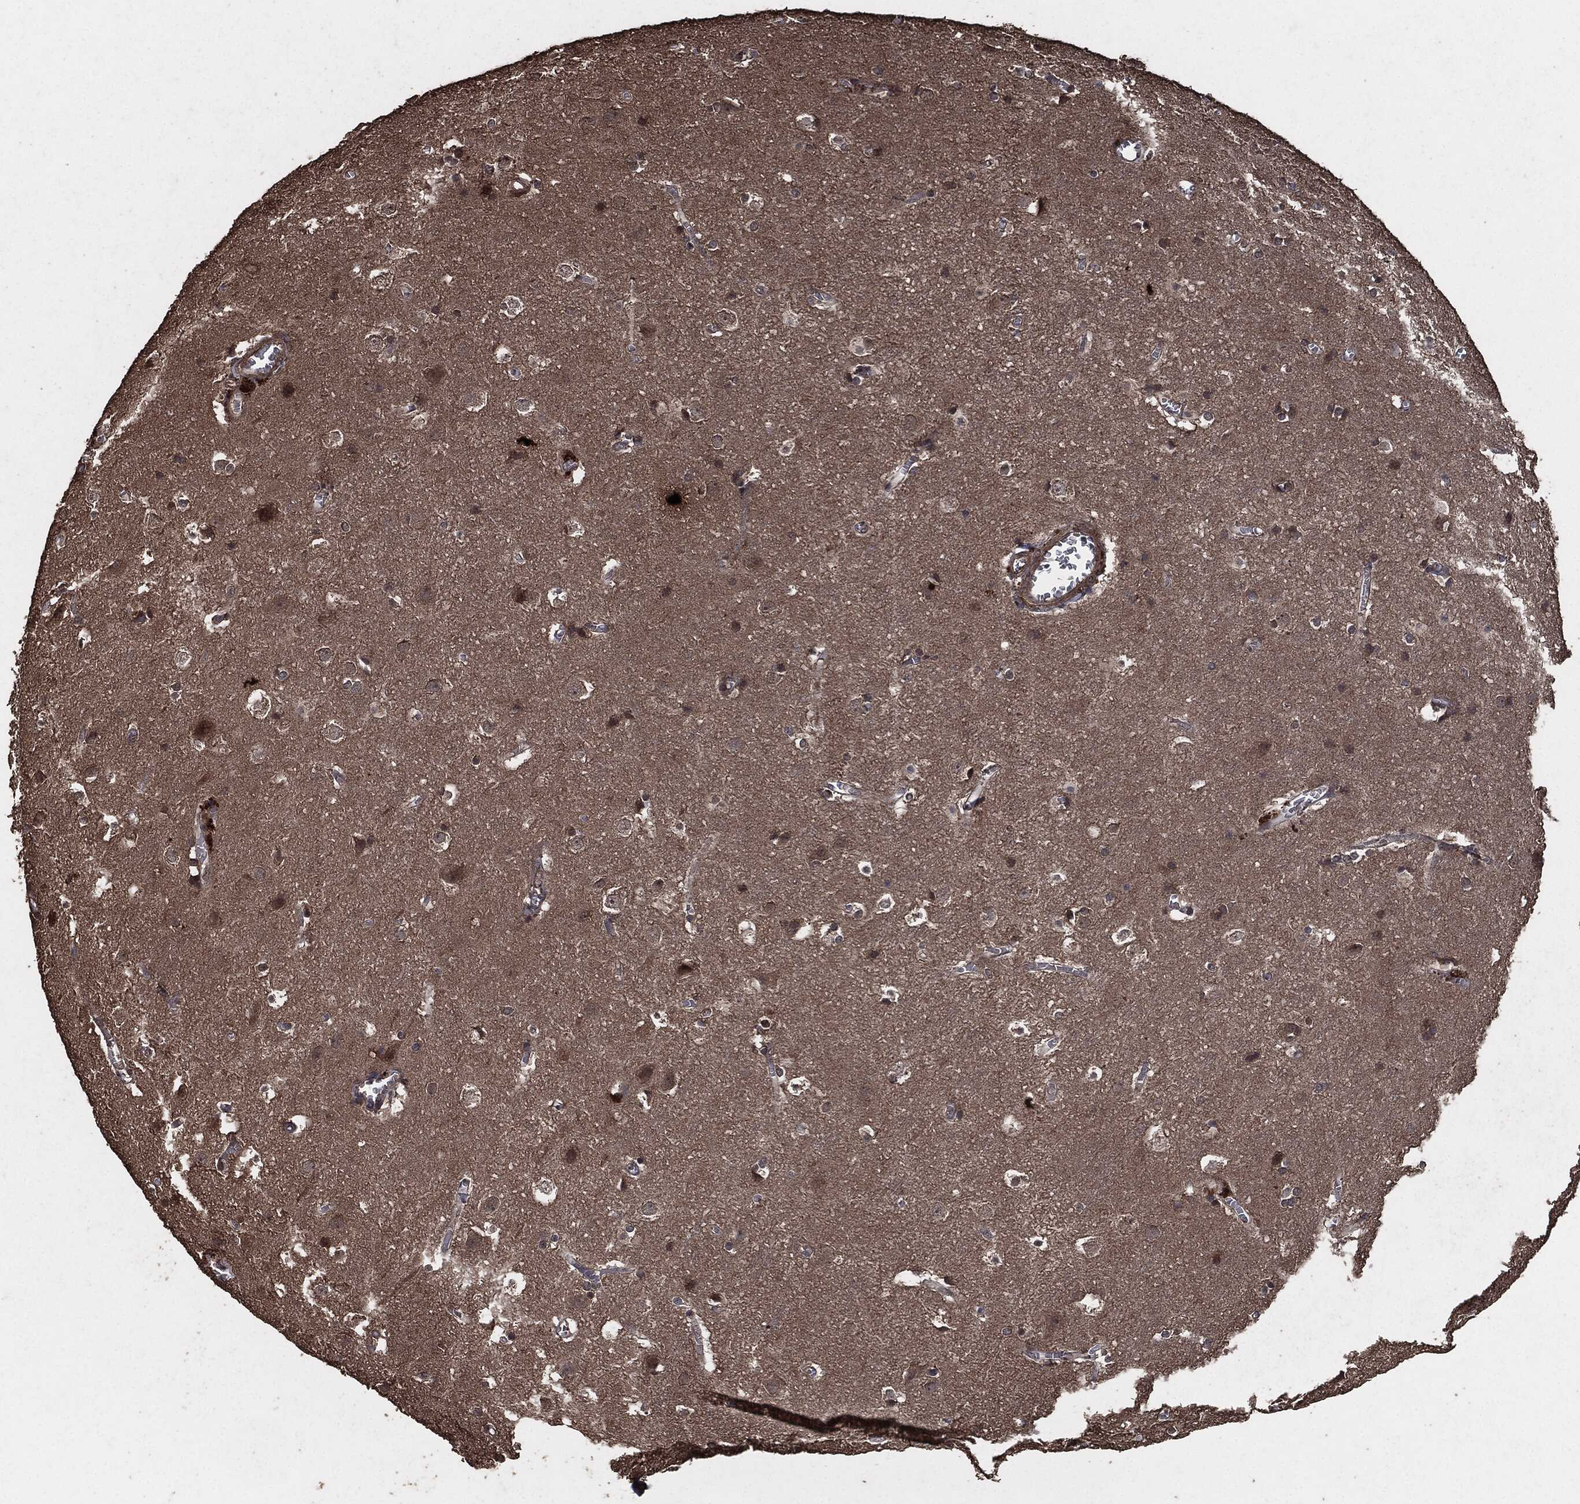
{"staining": {"intensity": "negative", "quantity": "none", "location": "none"}, "tissue": "cerebral cortex", "cell_type": "Endothelial cells", "image_type": "normal", "snomed": [{"axis": "morphology", "description": "Normal tissue, NOS"}, {"axis": "topography", "description": "Cerebral cortex"}], "caption": "DAB (3,3'-diaminobenzidine) immunohistochemical staining of normal human cerebral cortex displays no significant positivity in endothelial cells. The staining is performed using DAB (3,3'-diaminobenzidine) brown chromogen with nuclei counter-stained in using hematoxylin.", "gene": "AKT1S1", "patient": {"sex": "male", "age": 59}}